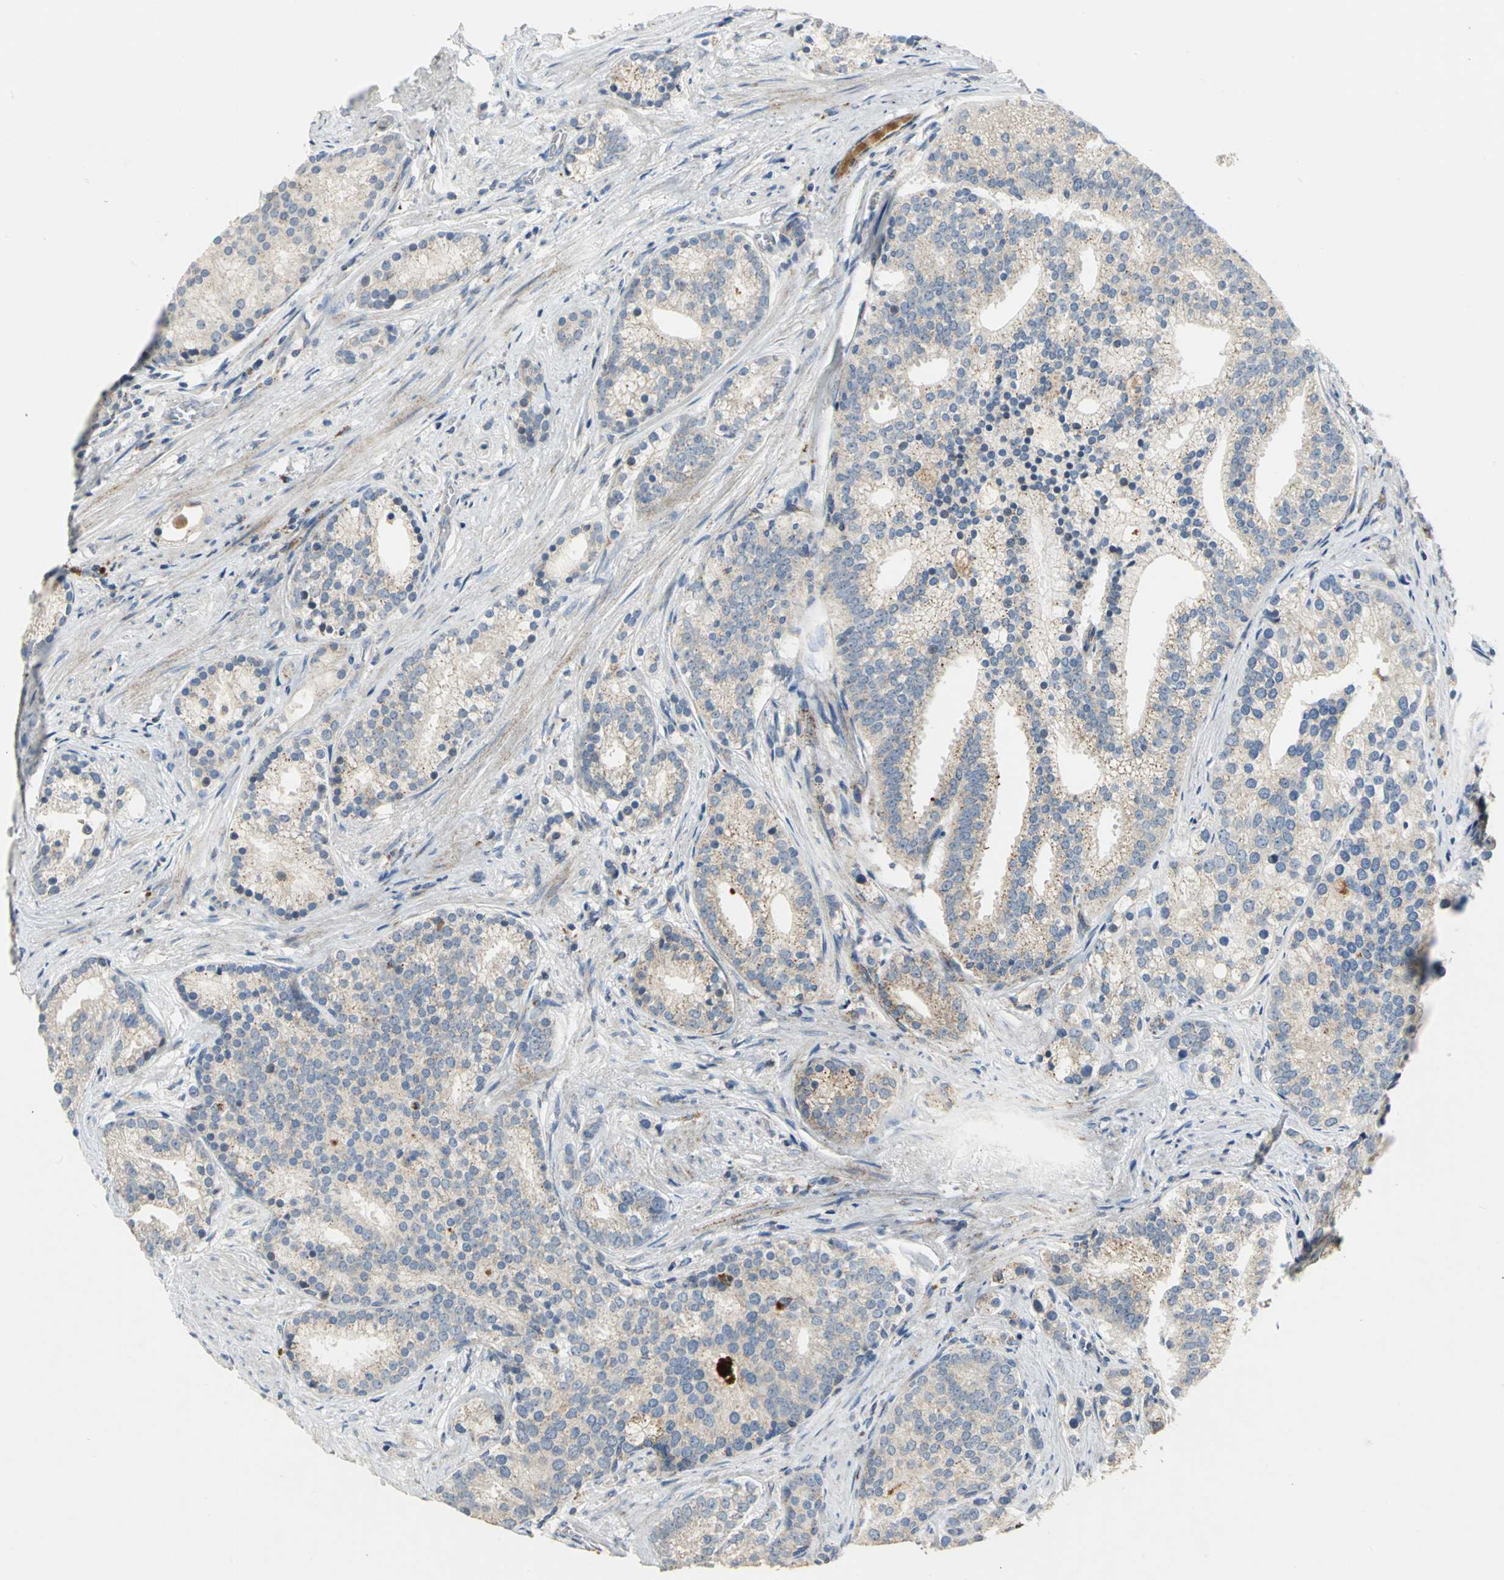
{"staining": {"intensity": "weak", "quantity": ">75%", "location": "cytoplasmic/membranous"}, "tissue": "prostate cancer", "cell_type": "Tumor cells", "image_type": "cancer", "snomed": [{"axis": "morphology", "description": "Adenocarcinoma, Low grade"}, {"axis": "topography", "description": "Prostate"}], "caption": "Immunohistochemistry (IHC) of human prostate low-grade adenocarcinoma shows low levels of weak cytoplasmic/membranous expression in about >75% of tumor cells. (brown staining indicates protein expression, while blue staining denotes nuclei).", "gene": "SPPL2B", "patient": {"sex": "male", "age": 71}}